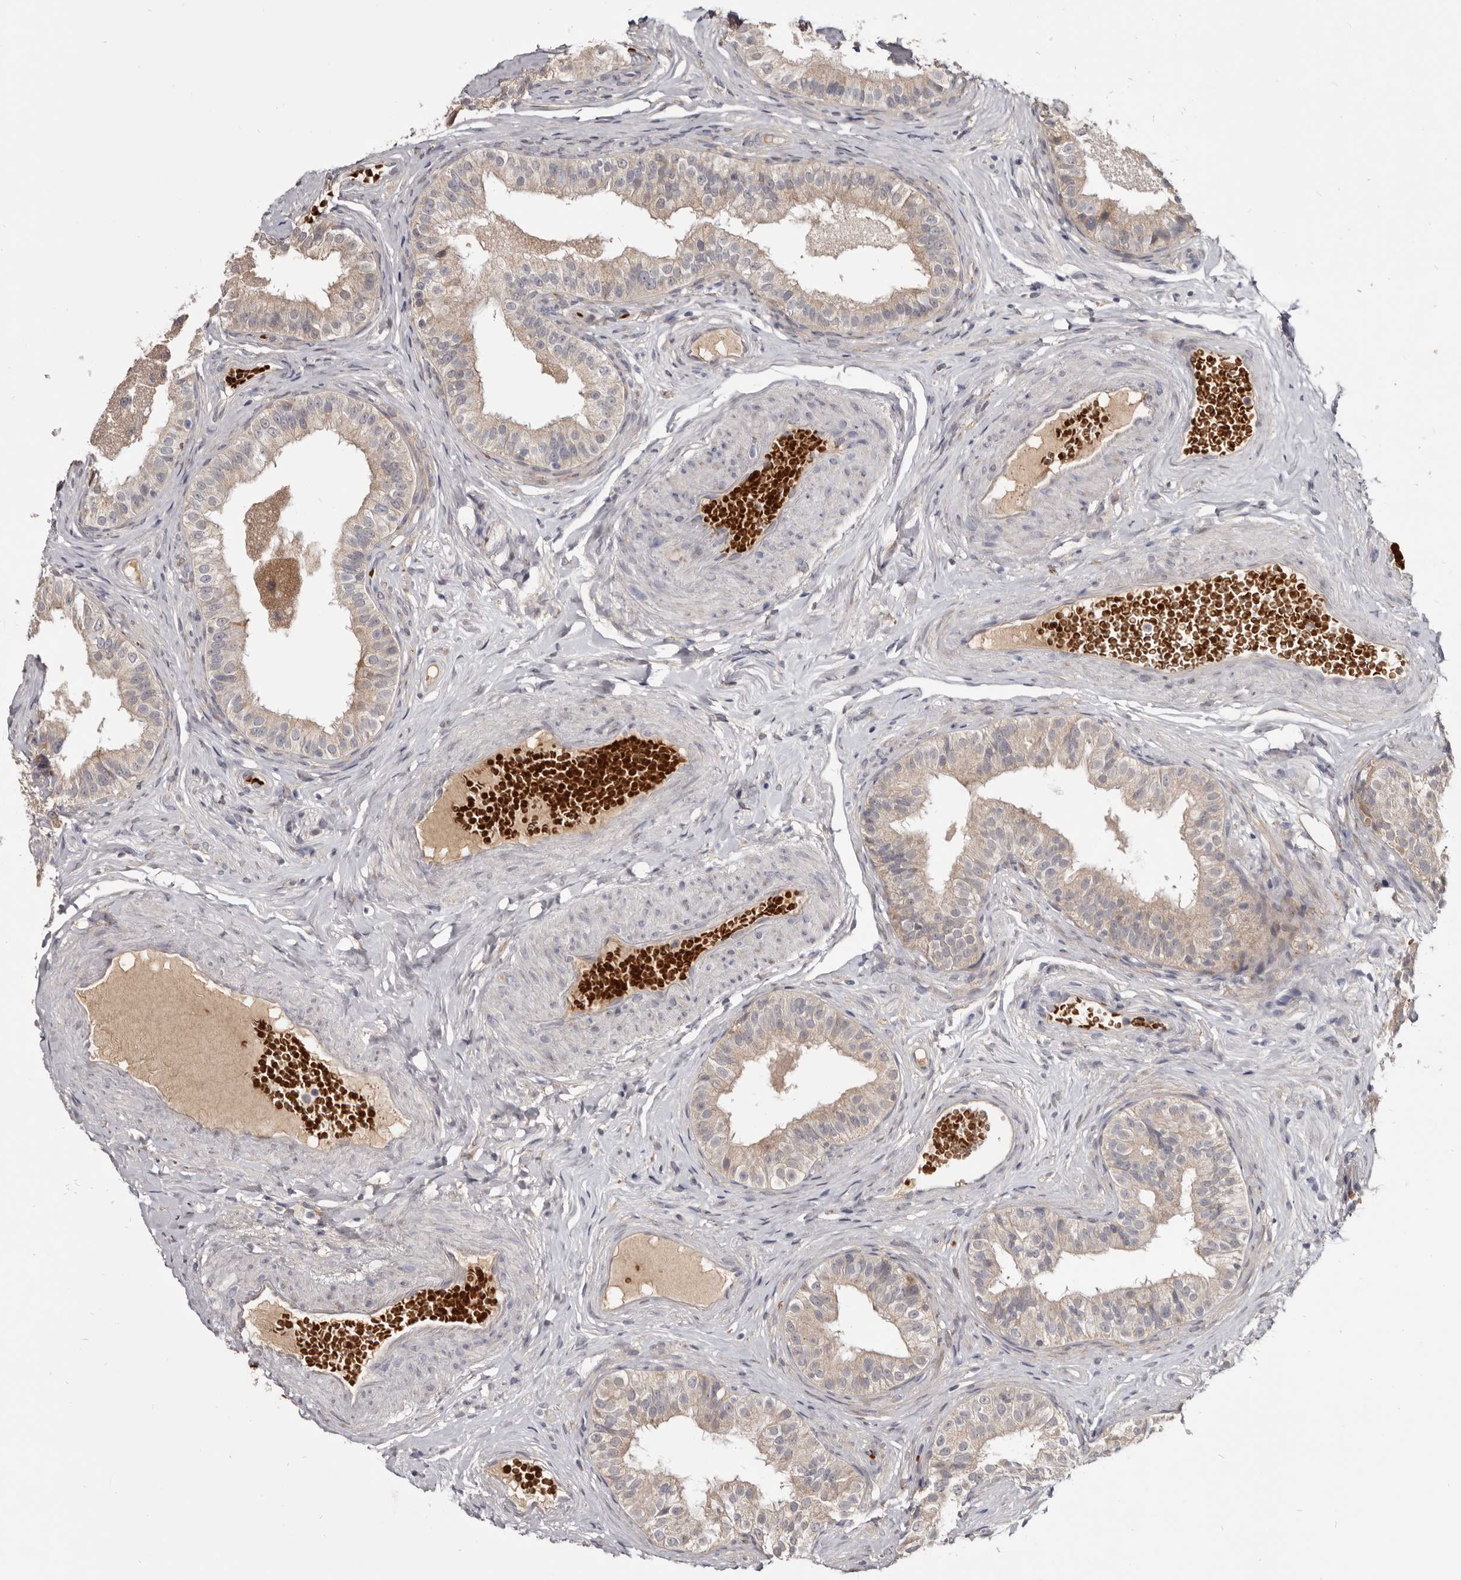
{"staining": {"intensity": "weak", "quantity": "<25%", "location": "cytoplasmic/membranous"}, "tissue": "epididymis", "cell_type": "Glandular cells", "image_type": "normal", "snomed": [{"axis": "morphology", "description": "Normal tissue, NOS"}, {"axis": "topography", "description": "Epididymis"}], "caption": "High power microscopy photomicrograph of an immunohistochemistry (IHC) image of normal epididymis, revealing no significant staining in glandular cells.", "gene": "NENF", "patient": {"sex": "male", "age": 49}}